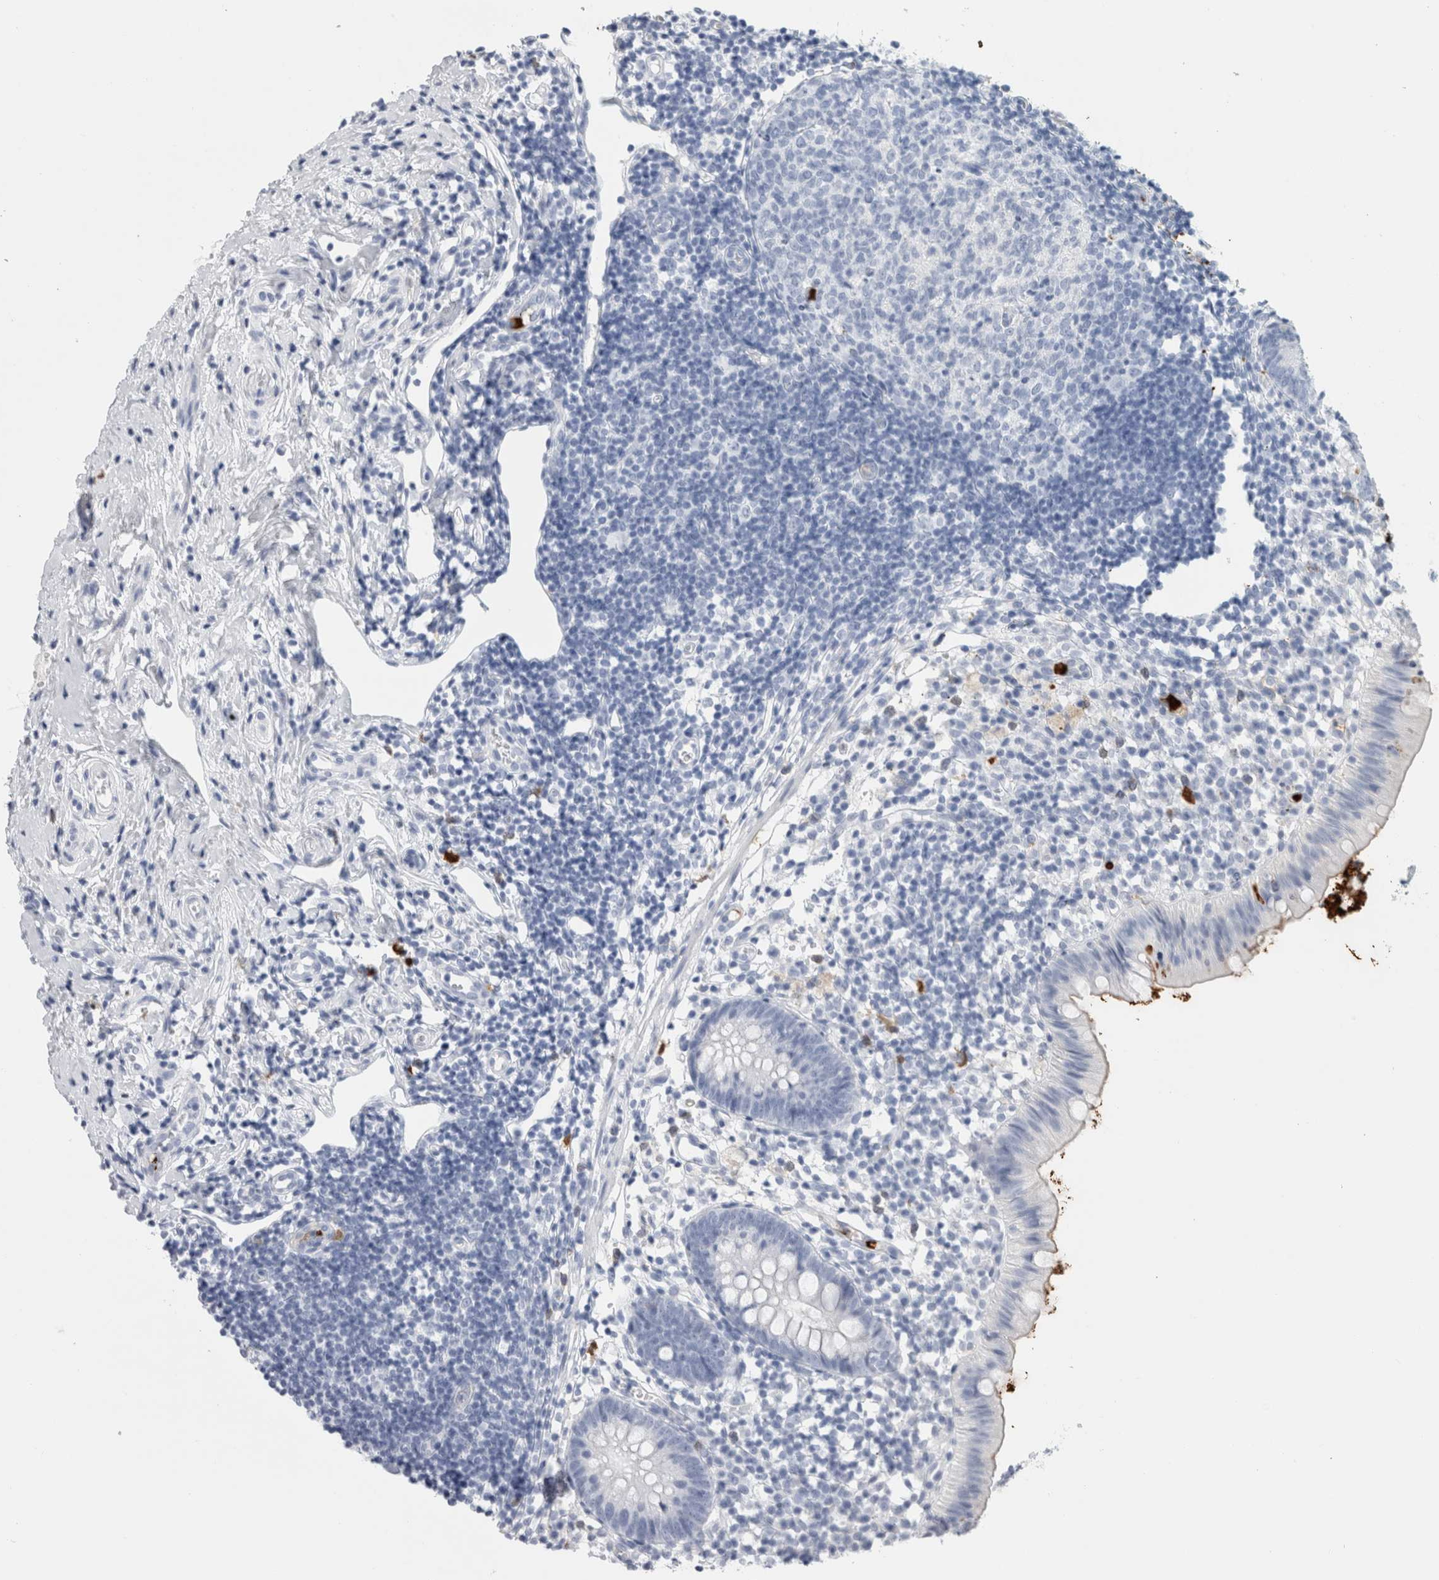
{"staining": {"intensity": "negative", "quantity": "none", "location": "none"}, "tissue": "appendix", "cell_type": "Glandular cells", "image_type": "normal", "snomed": [{"axis": "morphology", "description": "Normal tissue, NOS"}, {"axis": "topography", "description": "Appendix"}], "caption": "Immunohistochemistry (IHC) of benign appendix displays no positivity in glandular cells.", "gene": "S100A8", "patient": {"sex": "female", "age": 20}}